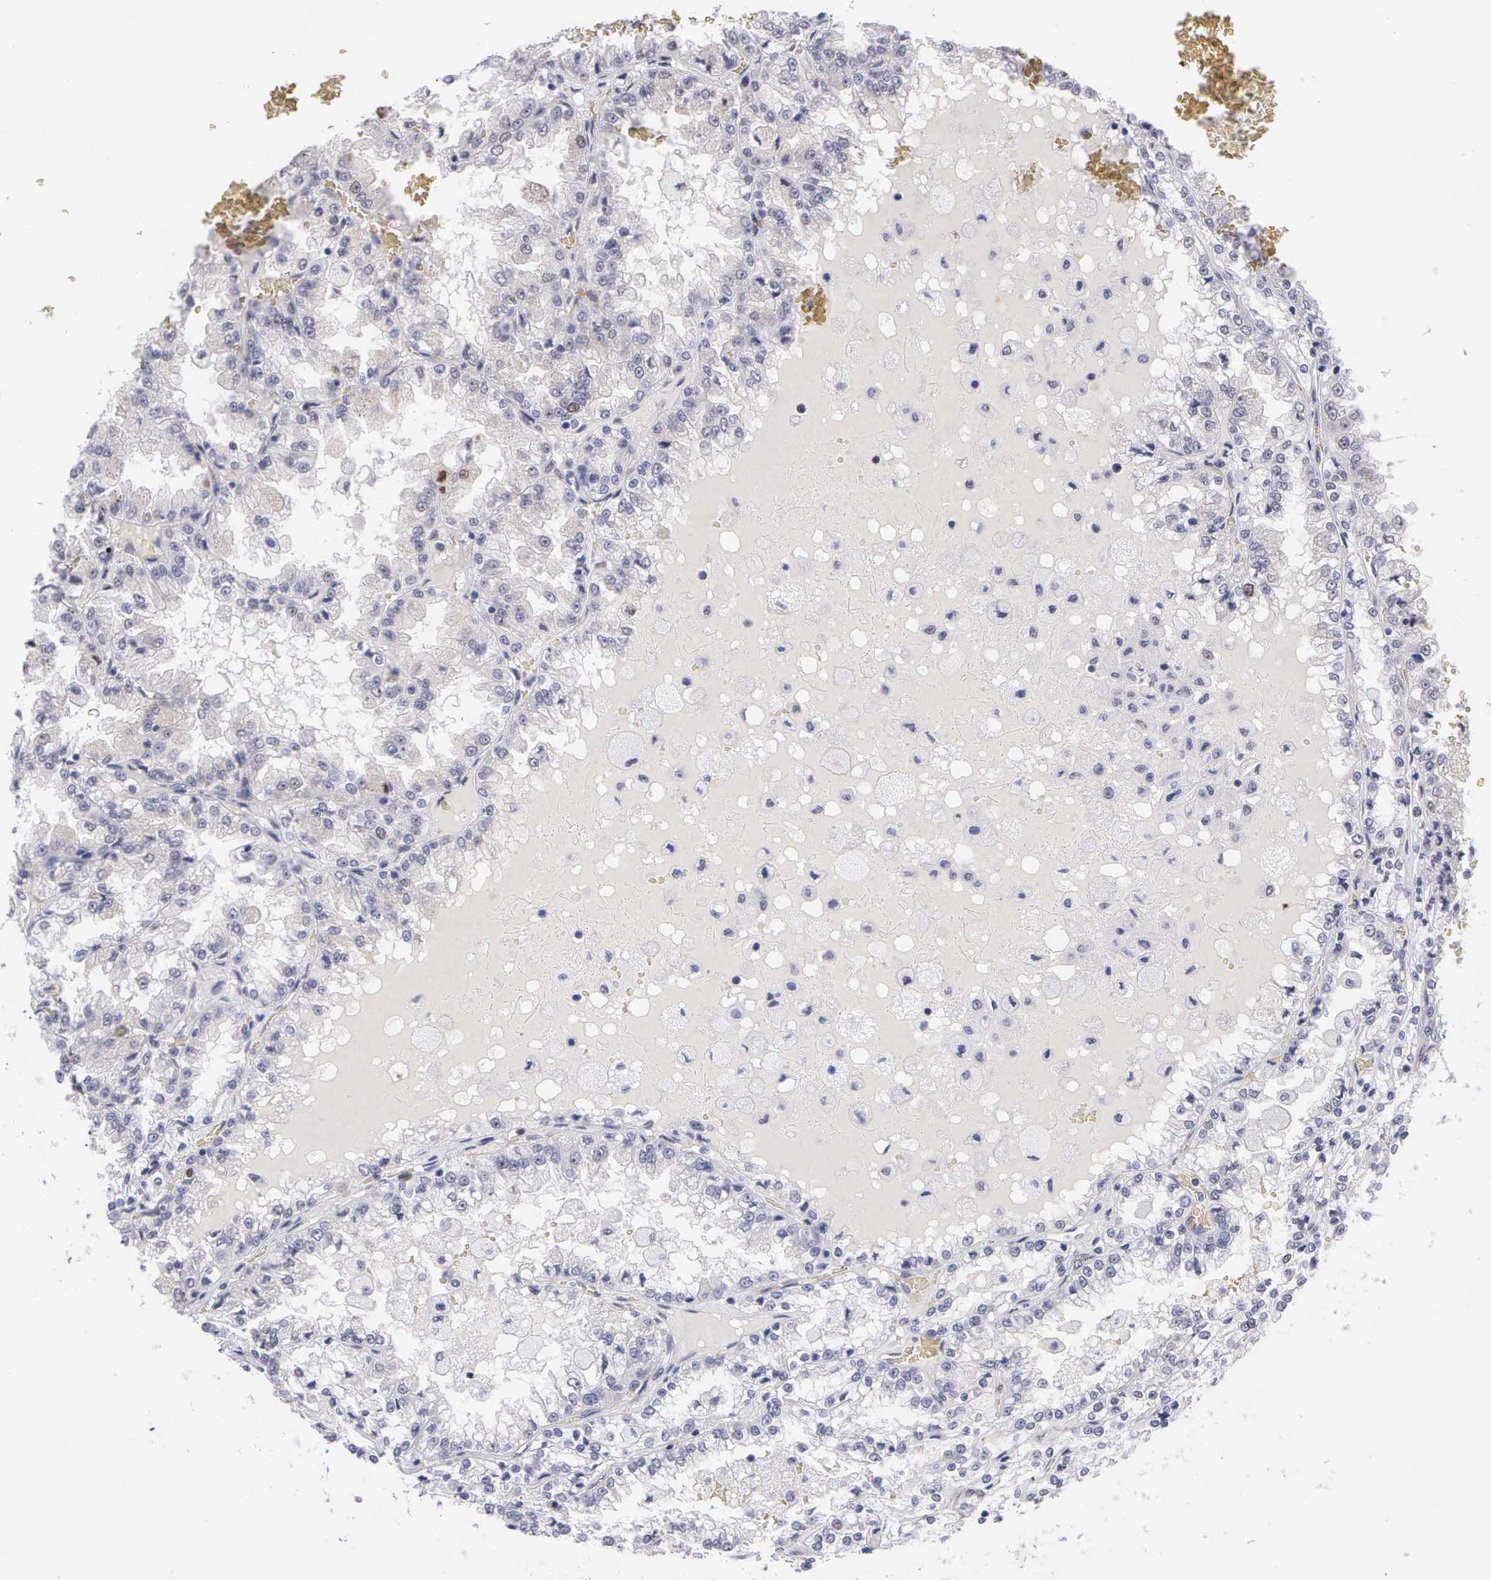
{"staining": {"intensity": "negative", "quantity": "none", "location": "none"}, "tissue": "renal cancer", "cell_type": "Tumor cells", "image_type": "cancer", "snomed": [{"axis": "morphology", "description": "Adenocarcinoma, NOS"}, {"axis": "topography", "description": "Kidney"}], "caption": "An image of adenocarcinoma (renal) stained for a protein reveals no brown staining in tumor cells. (IHC, brightfield microscopy, high magnification).", "gene": "MAST4", "patient": {"sex": "female", "age": 56}}